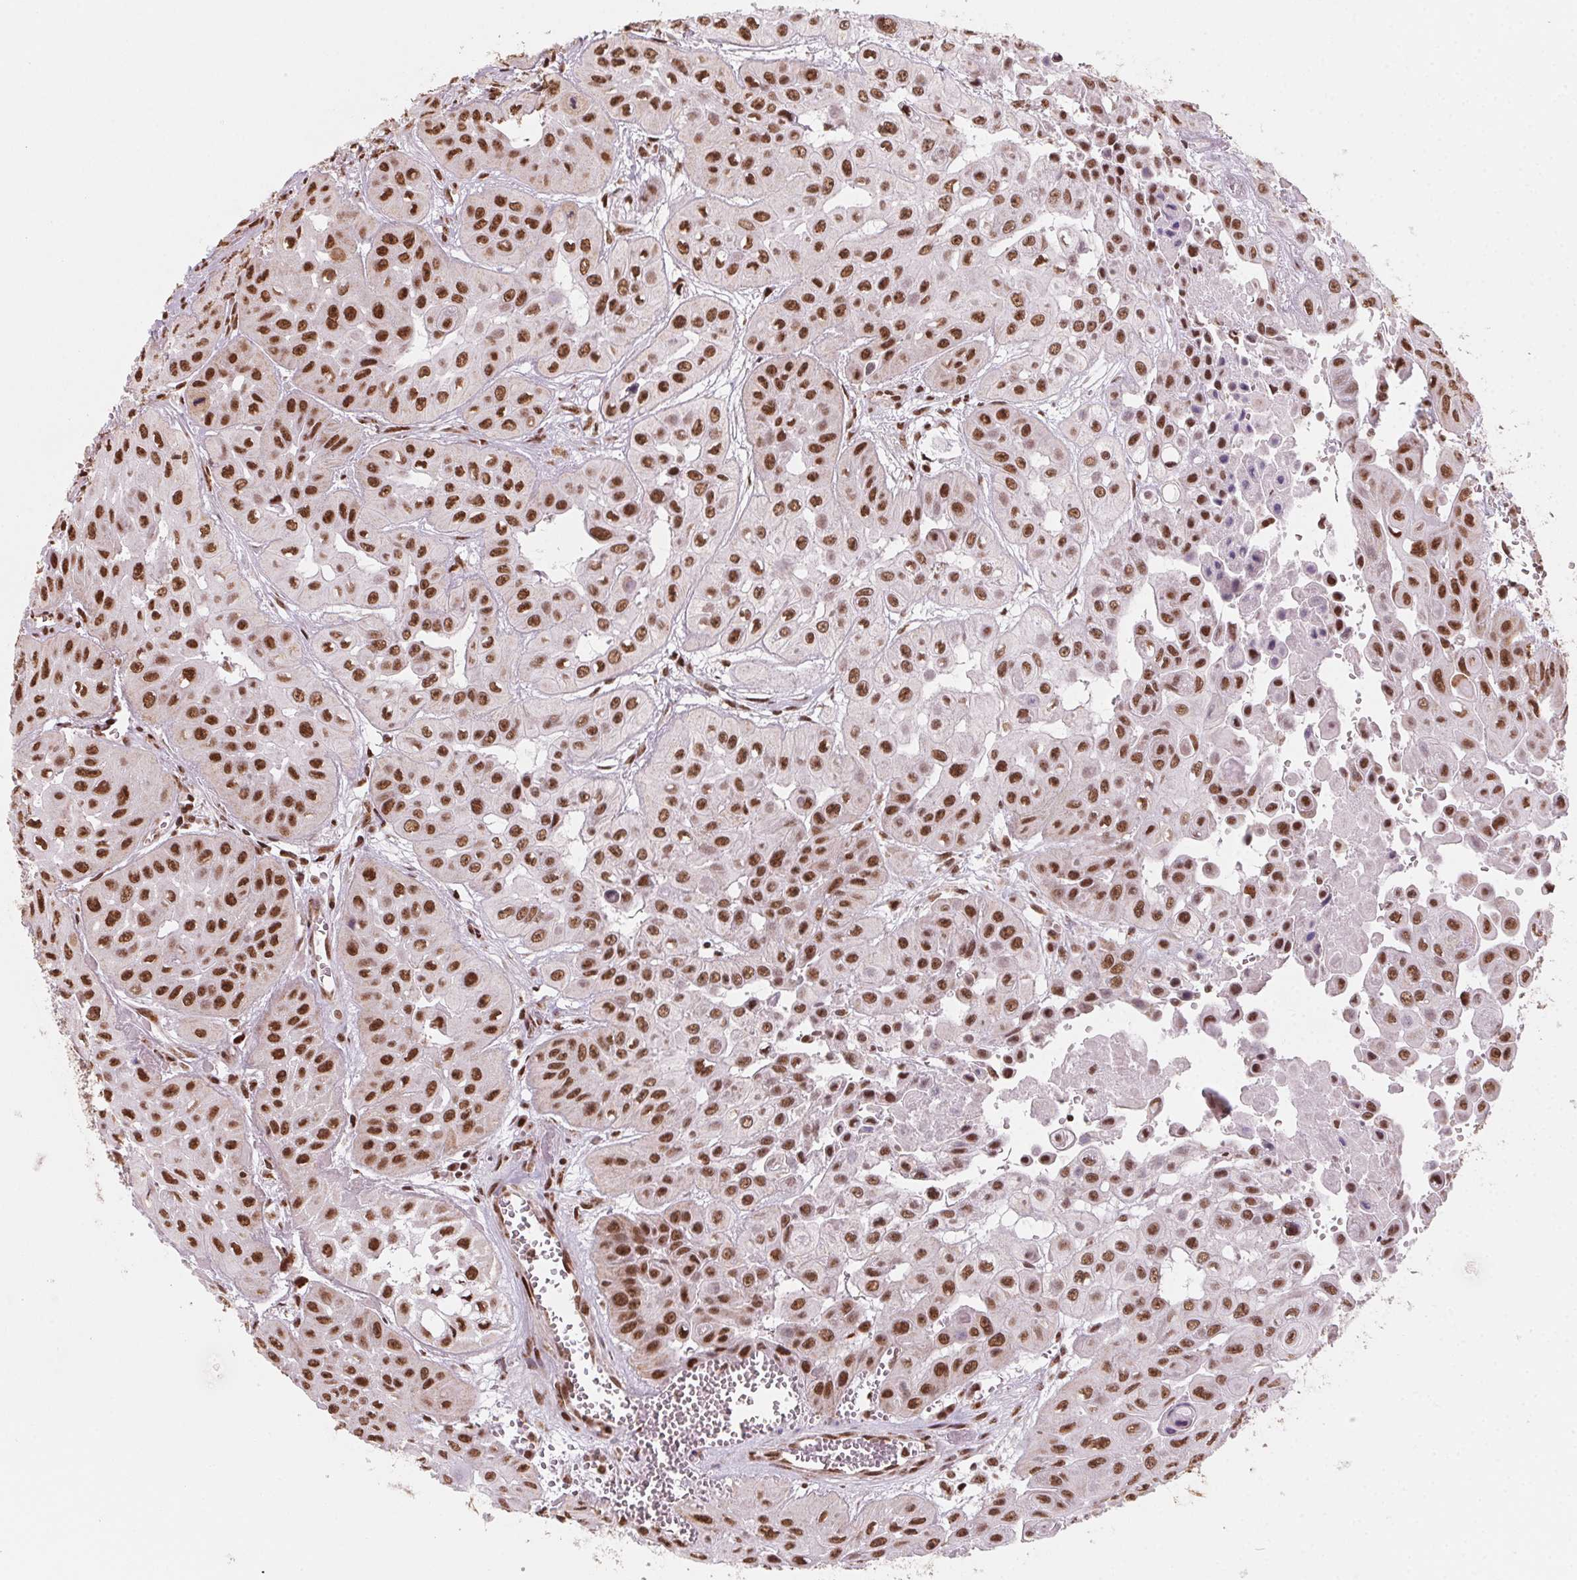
{"staining": {"intensity": "strong", "quantity": ">75%", "location": "nuclear"}, "tissue": "head and neck cancer", "cell_type": "Tumor cells", "image_type": "cancer", "snomed": [{"axis": "morphology", "description": "Adenocarcinoma, NOS"}, {"axis": "topography", "description": "Head-Neck"}], "caption": "A high amount of strong nuclear positivity is seen in approximately >75% of tumor cells in adenocarcinoma (head and neck) tissue.", "gene": "TOPORS", "patient": {"sex": "male", "age": 73}}